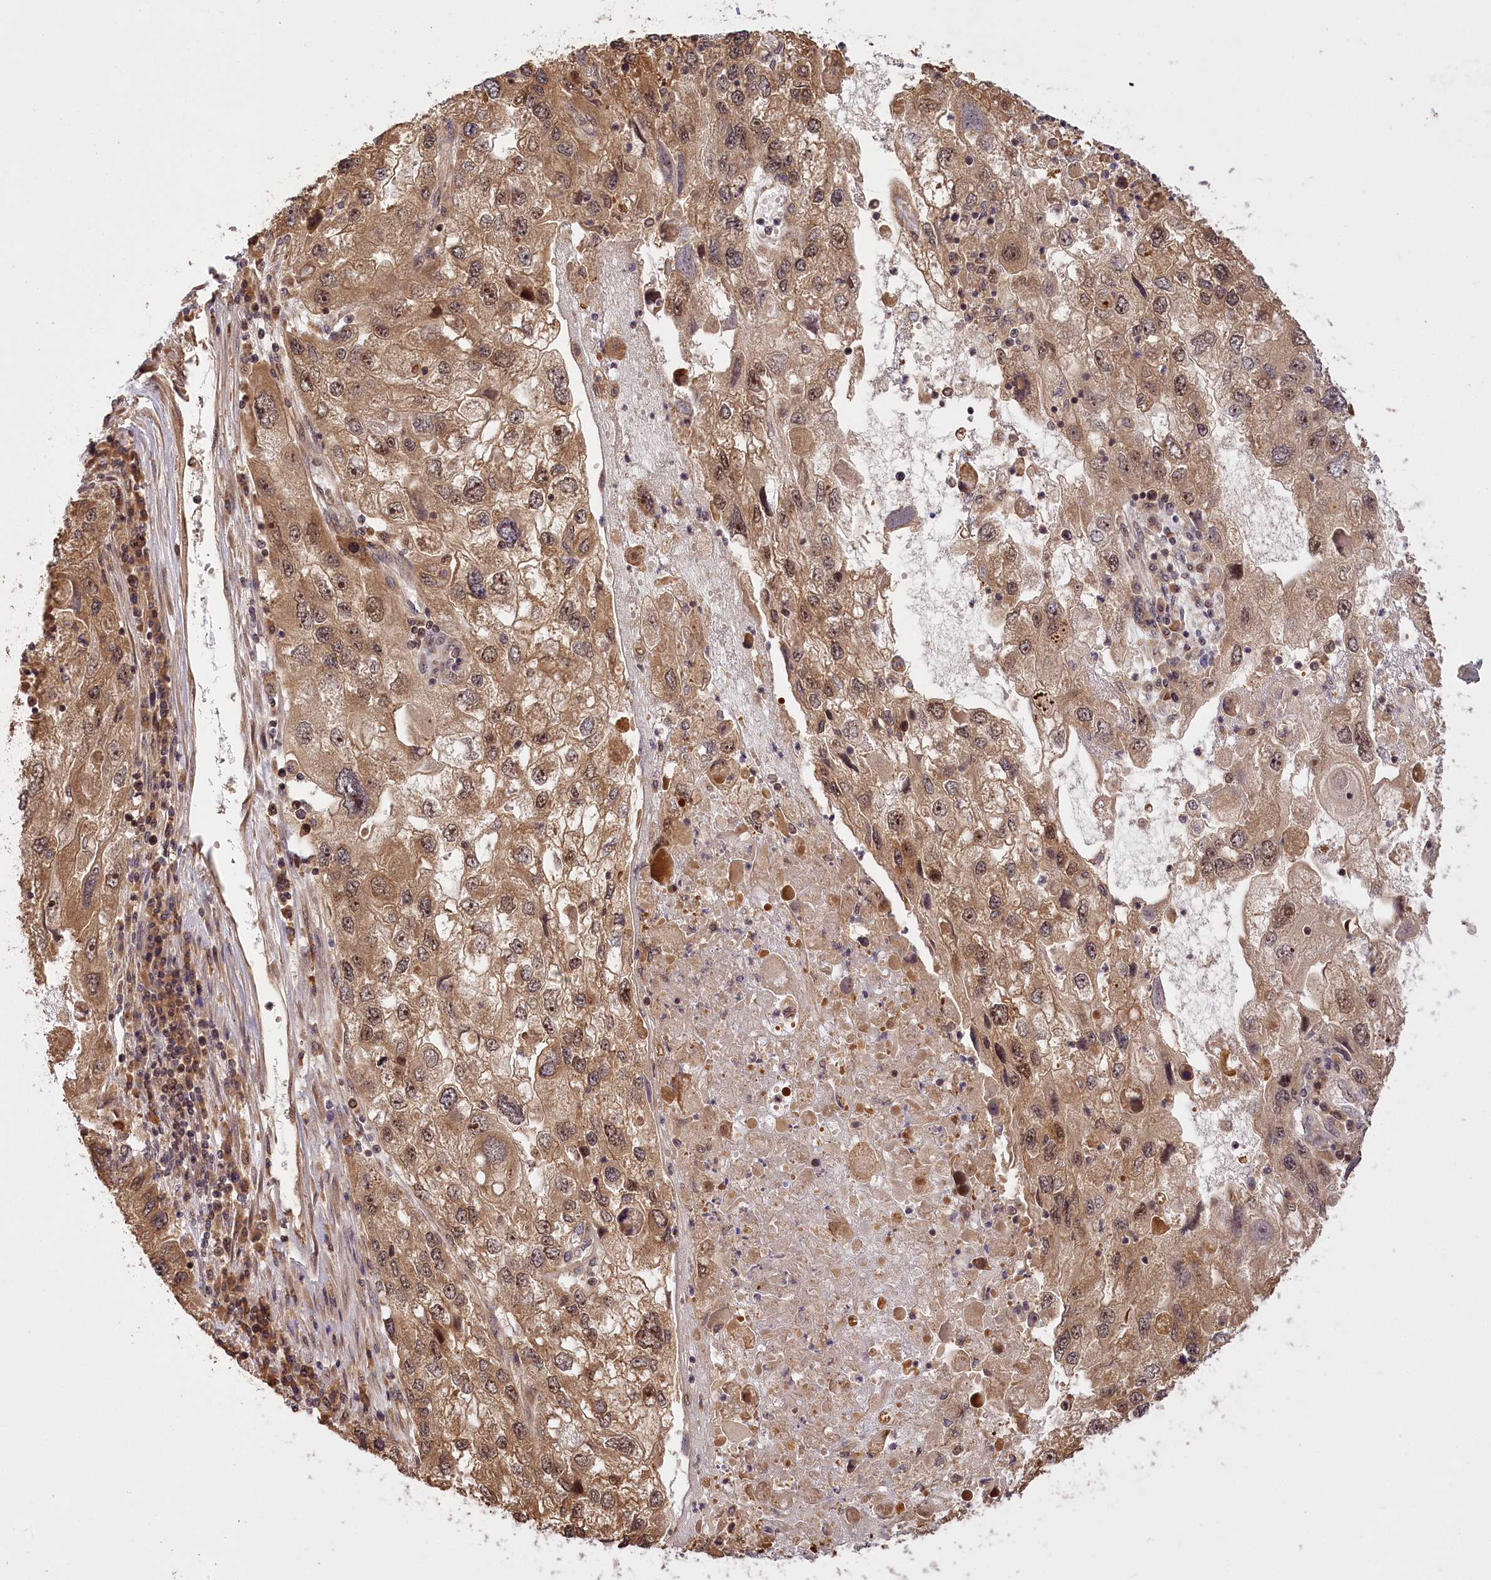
{"staining": {"intensity": "moderate", "quantity": ">75%", "location": "cytoplasmic/membranous,nuclear"}, "tissue": "endometrial cancer", "cell_type": "Tumor cells", "image_type": "cancer", "snomed": [{"axis": "morphology", "description": "Adenocarcinoma, NOS"}, {"axis": "topography", "description": "Endometrium"}], "caption": "Immunohistochemical staining of human adenocarcinoma (endometrial) reveals medium levels of moderate cytoplasmic/membranous and nuclear expression in about >75% of tumor cells.", "gene": "SERGEF", "patient": {"sex": "female", "age": 49}}